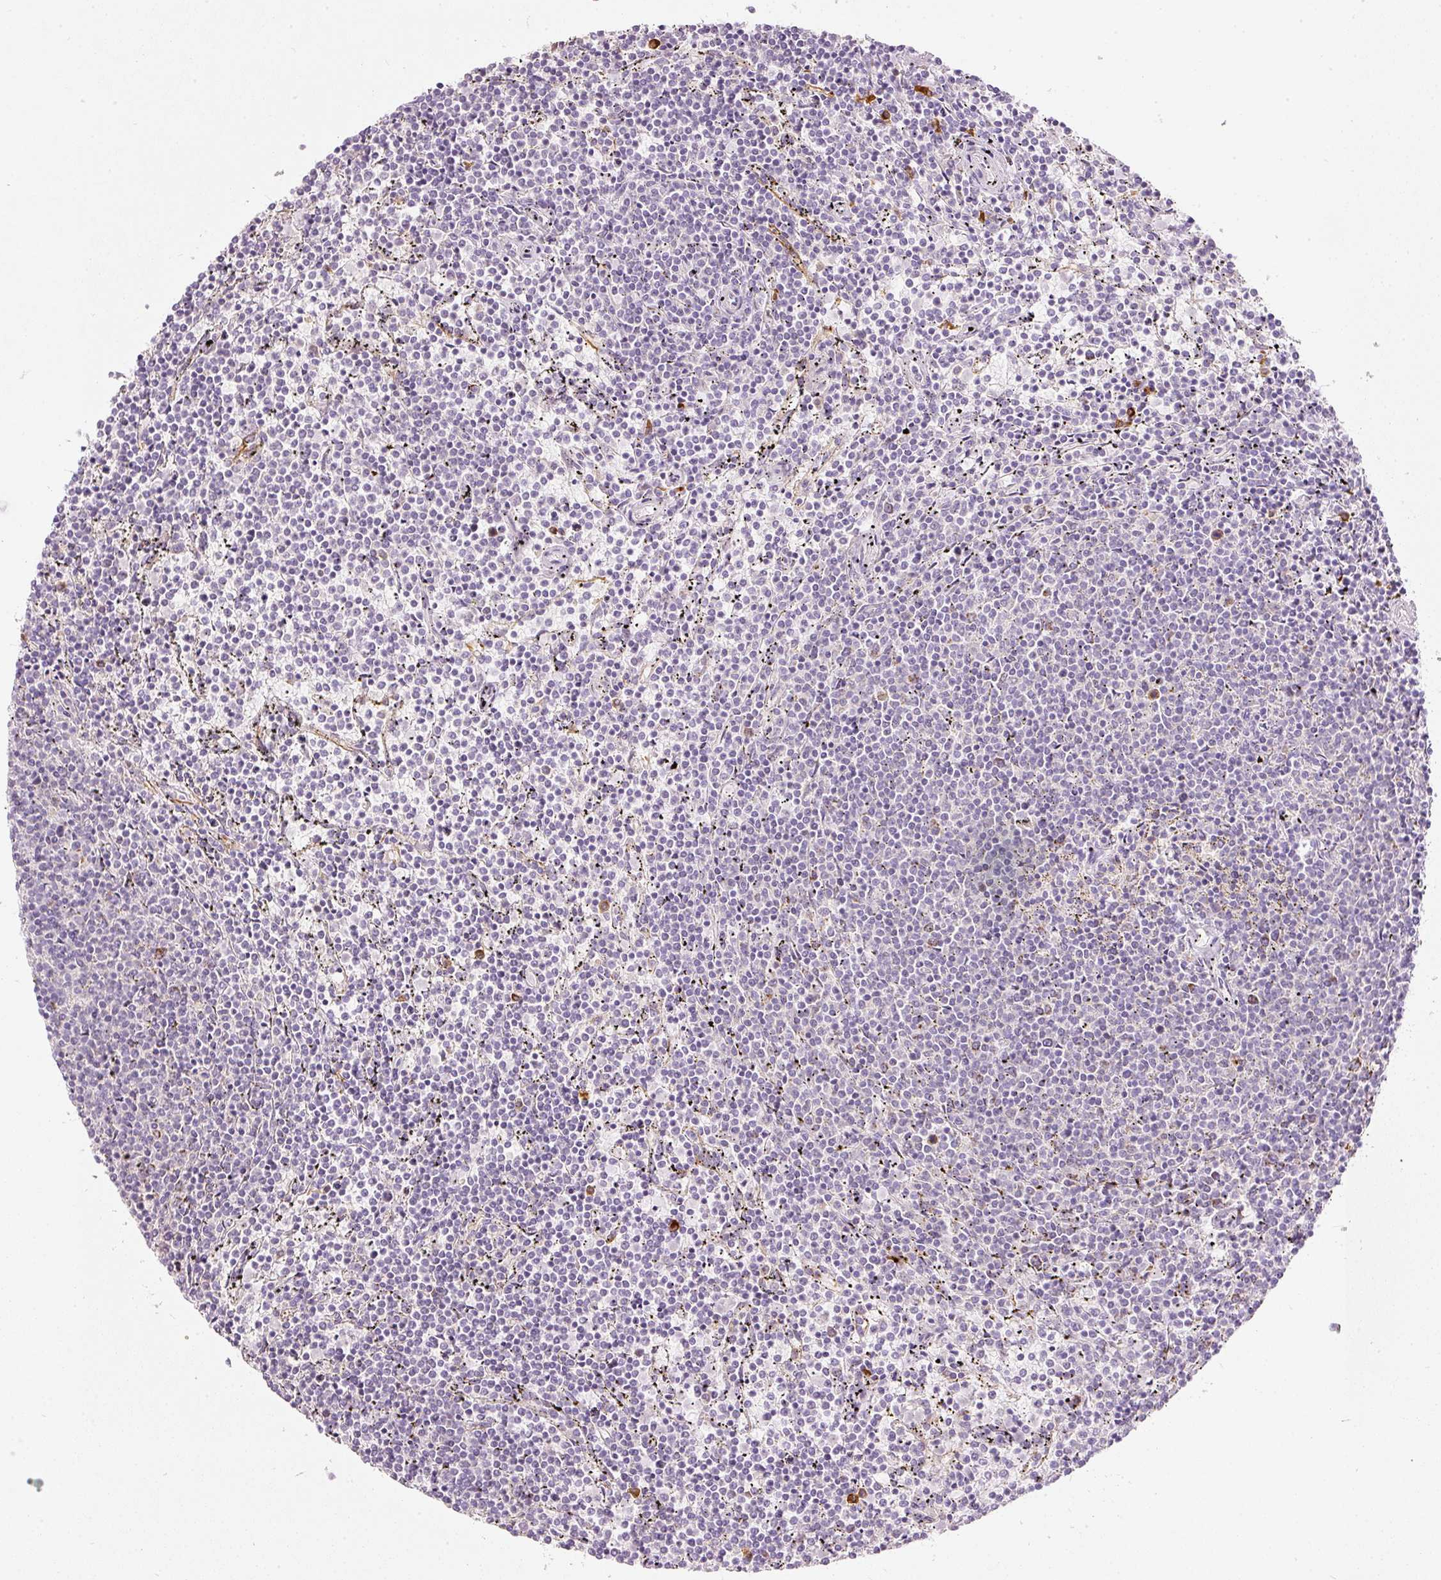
{"staining": {"intensity": "negative", "quantity": "none", "location": "none"}, "tissue": "lymphoma", "cell_type": "Tumor cells", "image_type": "cancer", "snomed": [{"axis": "morphology", "description": "Malignant lymphoma, non-Hodgkin's type, Low grade"}, {"axis": "topography", "description": "Spleen"}], "caption": "The histopathology image exhibits no staining of tumor cells in lymphoma.", "gene": "MTHFD2", "patient": {"sex": "female", "age": 50}}